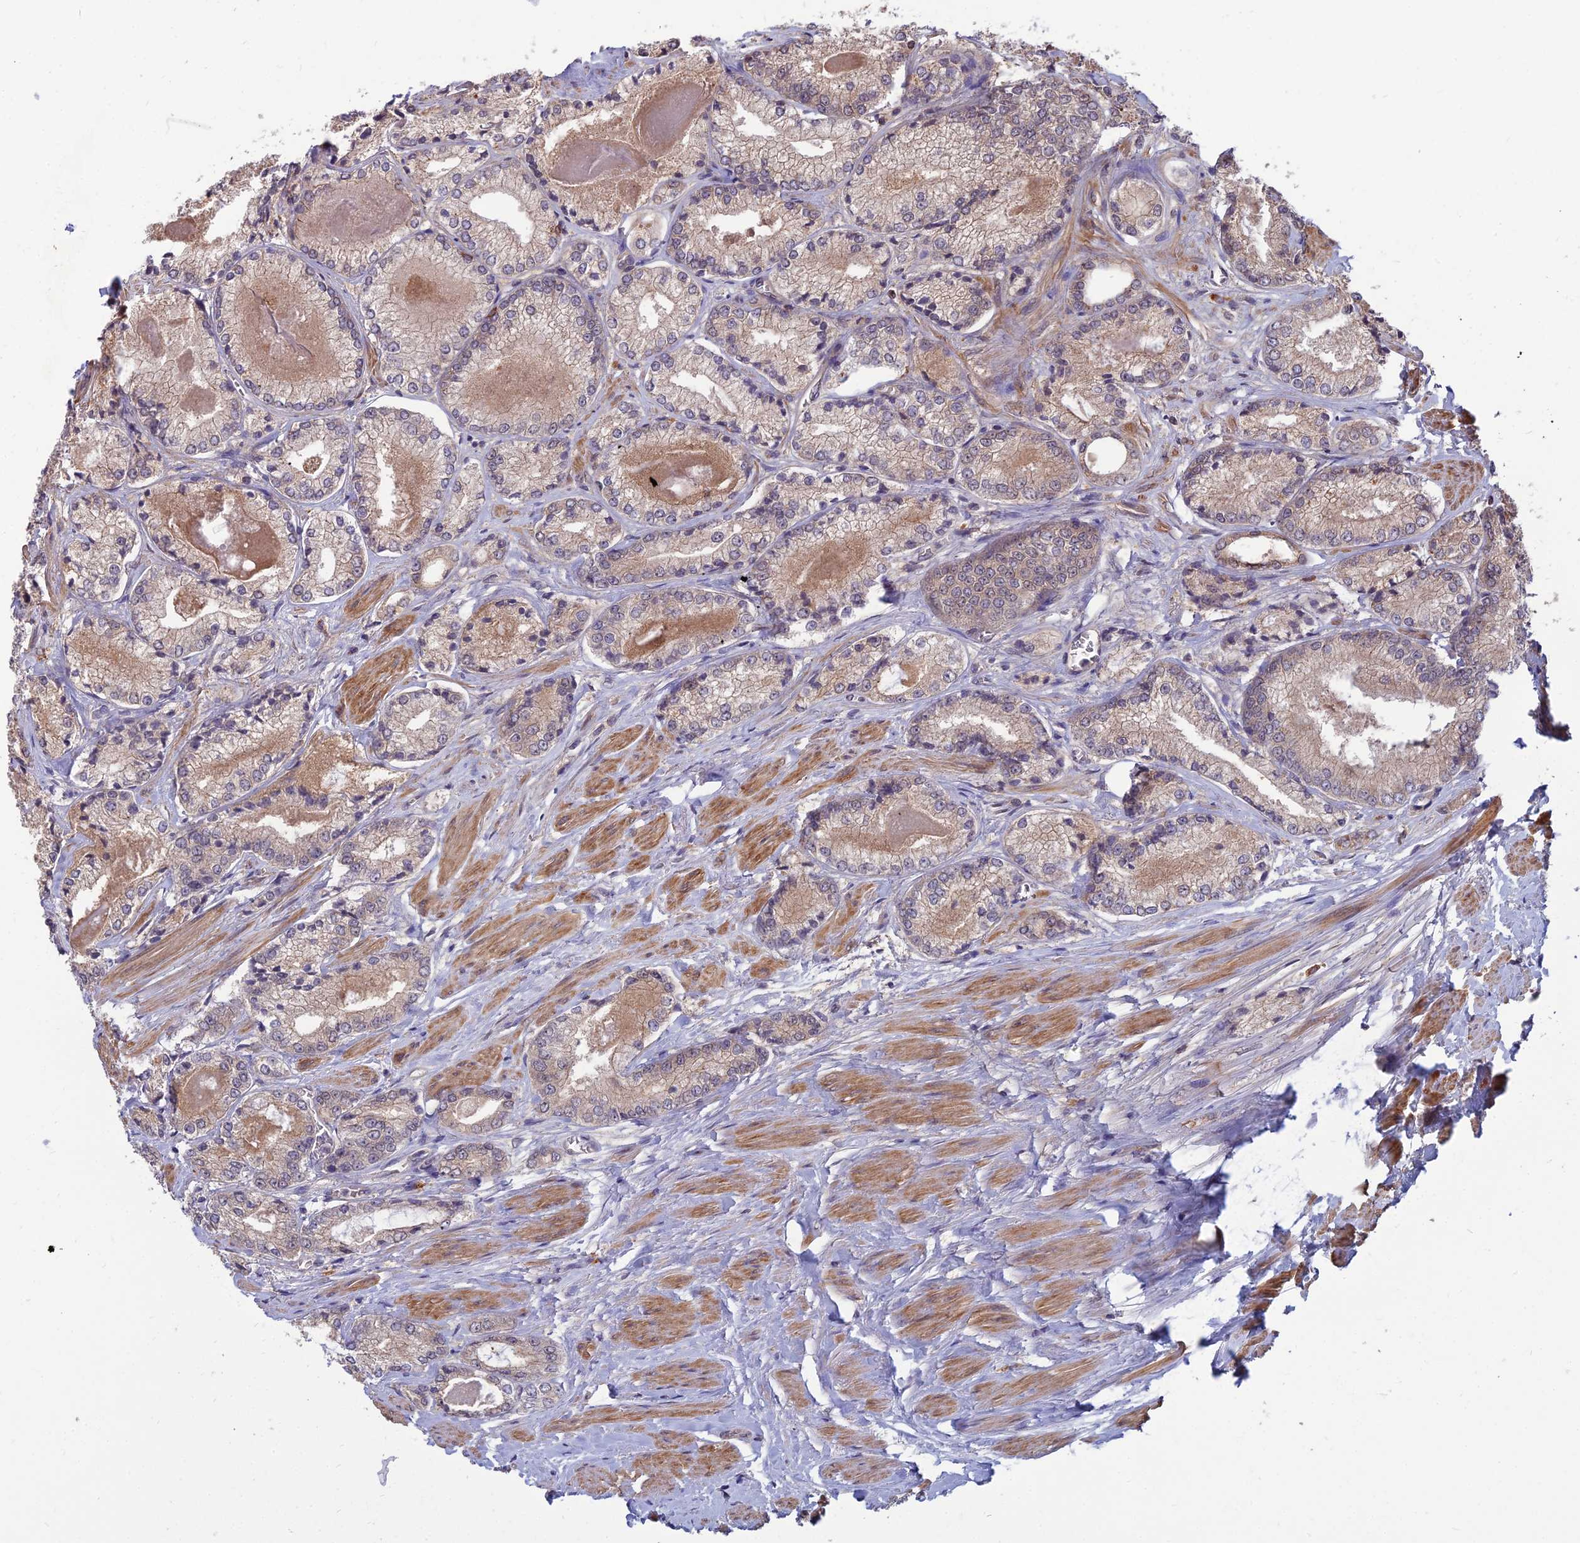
{"staining": {"intensity": "weak", "quantity": "<25%", "location": "cytoplasmic/membranous"}, "tissue": "prostate cancer", "cell_type": "Tumor cells", "image_type": "cancer", "snomed": [{"axis": "morphology", "description": "Adenocarcinoma, Low grade"}, {"axis": "topography", "description": "Prostate"}], "caption": "A high-resolution micrograph shows immunohistochemistry staining of prostate cancer (low-grade adenocarcinoma), which reveals no significant positivity in tumor cells. (DAB IHC visualized using brightfield microscopy, high magnification).", "gene": "OPA3", "patient": {"sex": "male", "age": 68}}